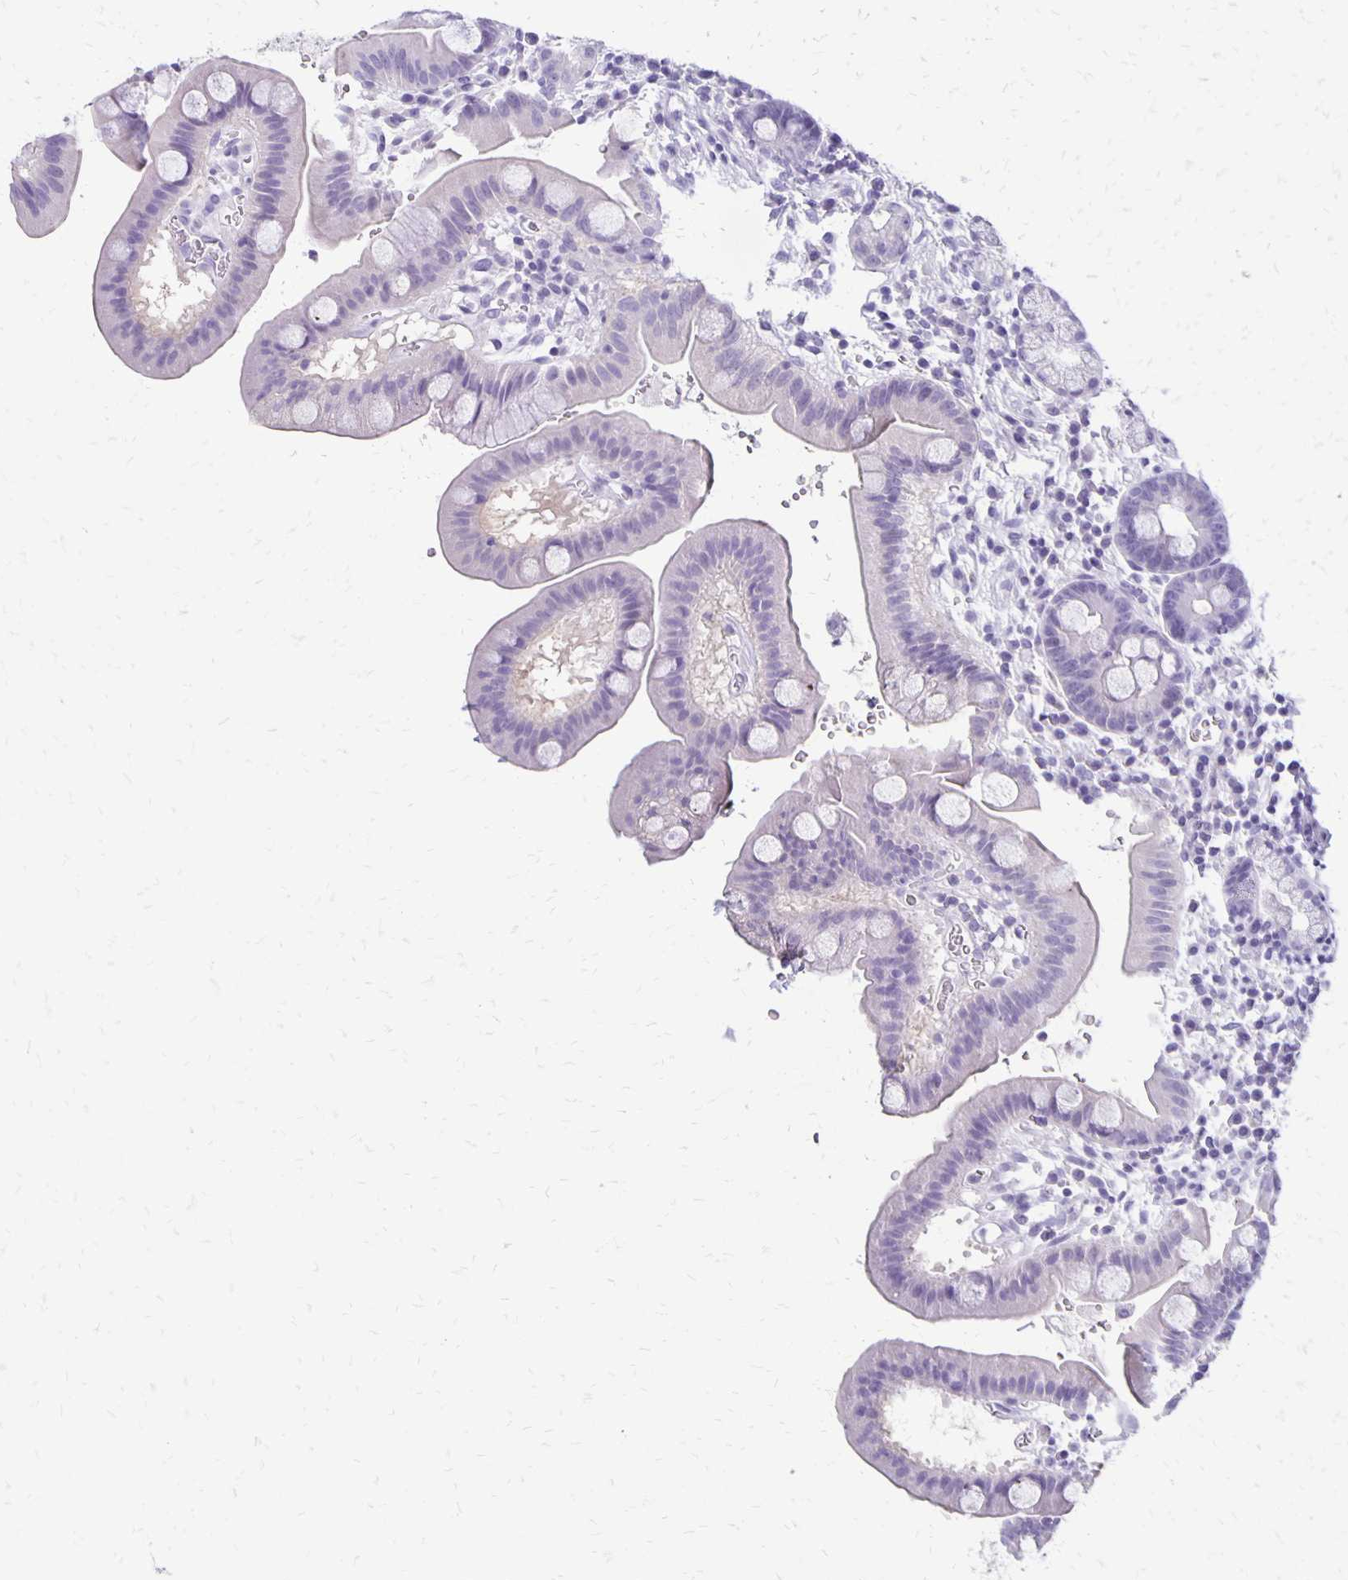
{"staining": {"intensity": "negative", "quantity": "none", "location": "none"}, "tissue": "duodenum", "cell_type": "Glandular cells", "image_type": "normal", "snomed": [{"axis": "morphology", "description": "Normal tissue, NOS"}, {"axis": "topography", "description": "Duodenum"}], "caption": "IHC of normal human duodenum shows no expression in glandular cells.", "gene": "ANKRD45", "patient": {"sex": "male", "age": 59}}